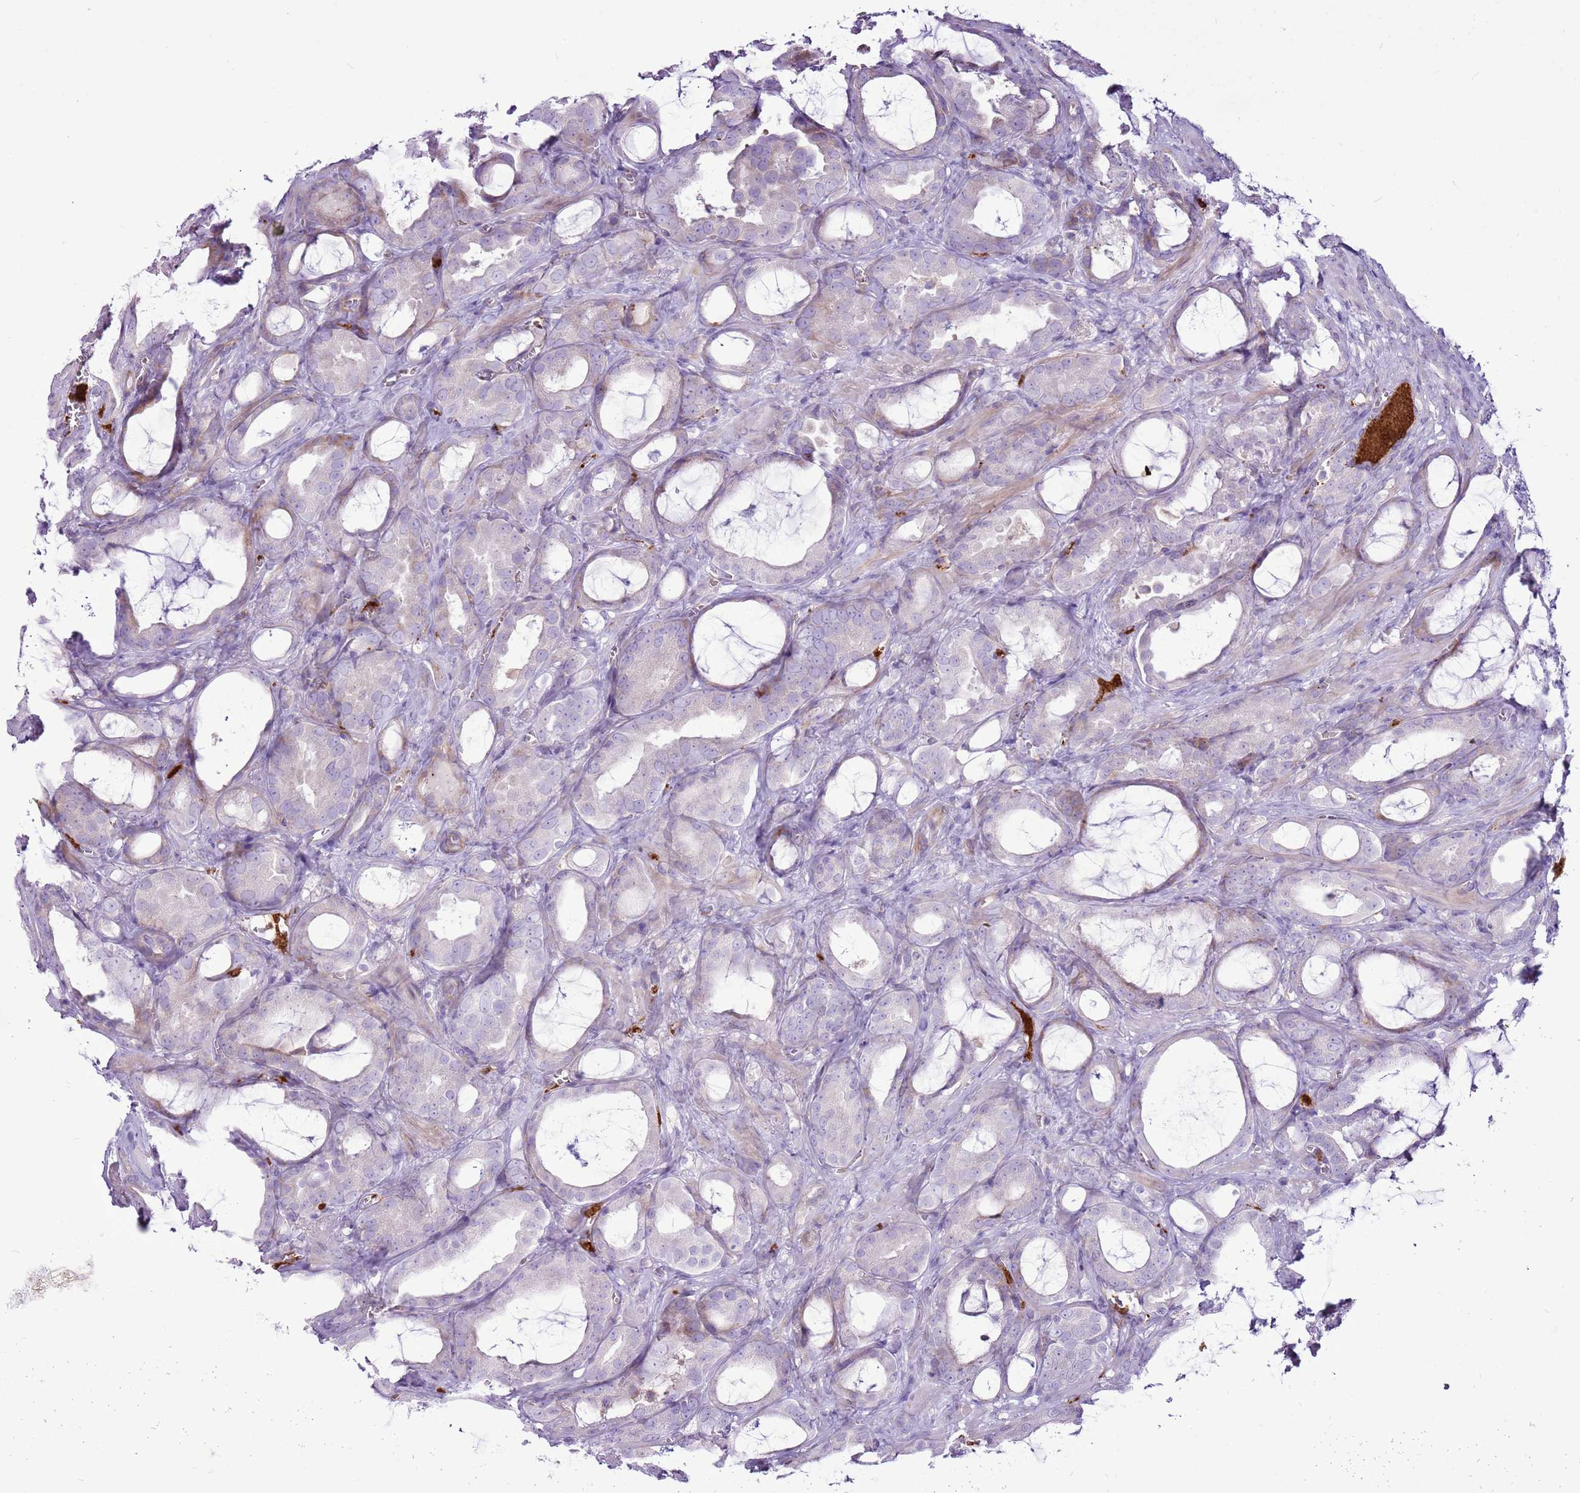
{"staining": {"intensity": "moderate", "quantity": "<25%", "location": "cytoplasmic/membranous"}, "tissue": "prostate cancer", "cell_type": "Tumor cells", "image_type": "cancer", "snomed": [{"axis": "morphology", "description": "Adenocarcinoma, High grade"}, {"axis": "topography", "description": "Prostate"}], "caption": "Immunohistochemistry (DAB) staining of prostate adenocarcinoma (high-grade) shows moderate cytoplasmic/membranous protein positivity in approximately <25% of tumor cells.", "gene": "CHAC2", "patient": {"sex": "male", "age": 72}}